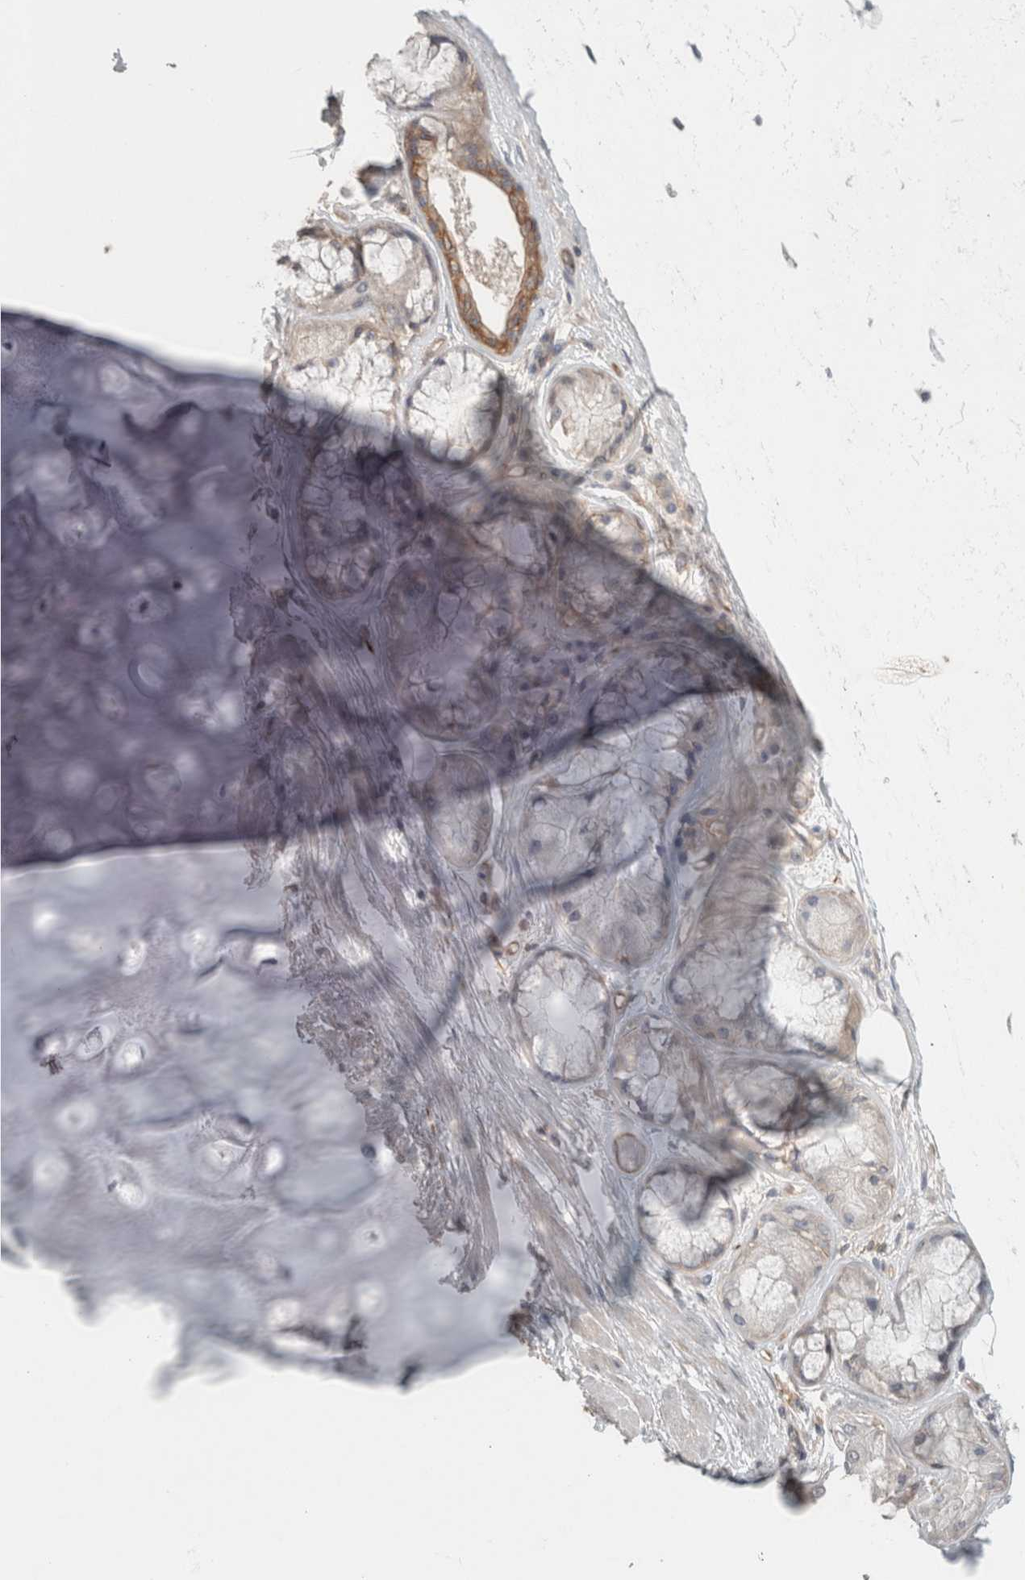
{"staining": {"intensity": "negative", "quantity": "none", "location": "none"}, "tissue": "adipose tissue", "cell_type": "Adipocytes", "image_type": "normal", "snomed": [{"axis": "morphology", "description": "Normal tissue, NOS"}, {"axis": "topography", "description": "Bronchus"}], "caption": "An immunohistochemistry photomicrograph of normal adipose tissue is shown. There is no staining in adipocytes of adipose tissue. Brightfield microscopy of immunohistochemistry (IHC) stained with DAB (3,3'-diaminobenzidine) (brown) and hematoxylin (blue), captured at high magnification.", "gene": "RASAL2", "patient": {"sex": "male", "age": 66}}